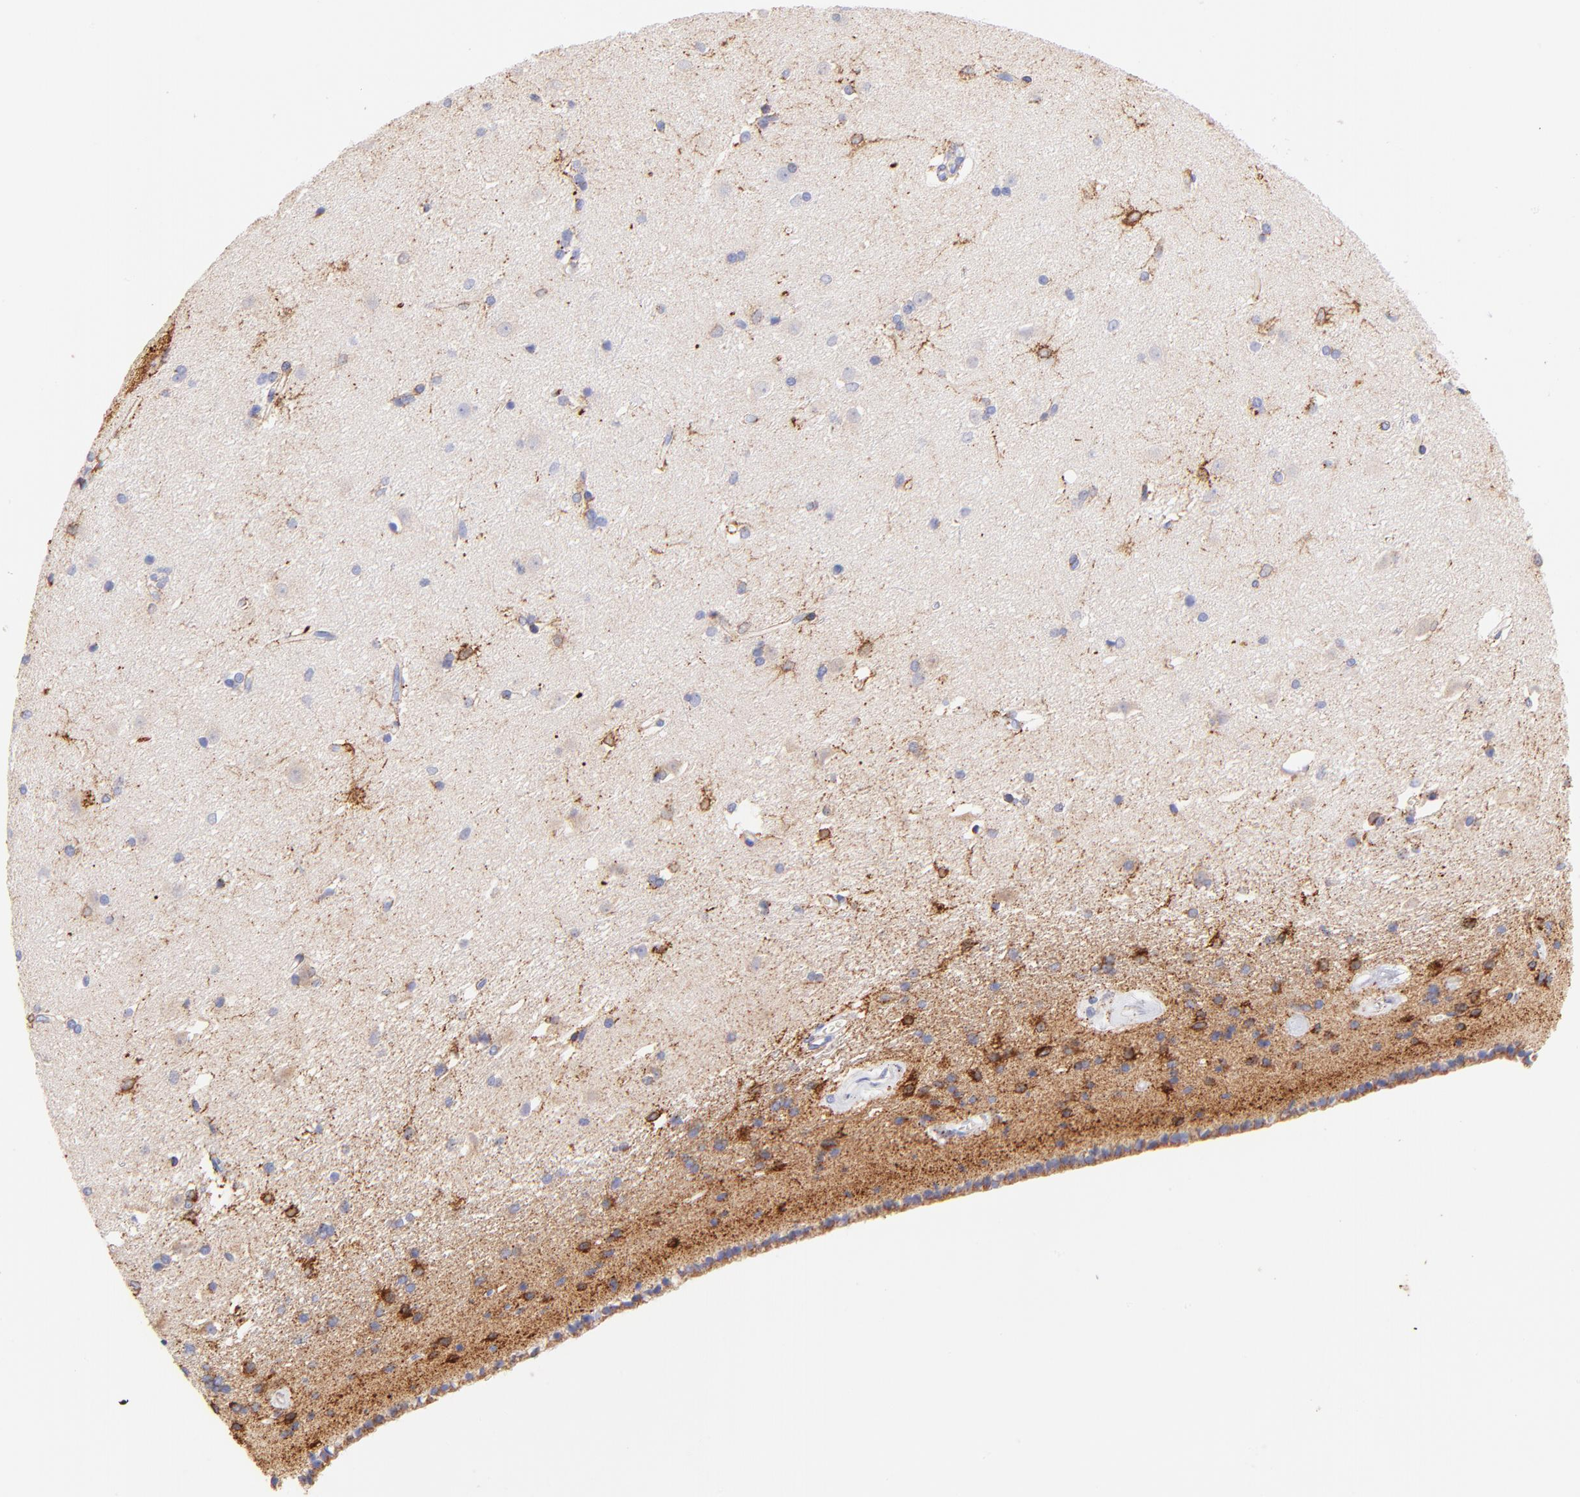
{"staining": {"intensity": "moderate", "quantity": "<25%", "location": "cytoplasmic/membranous"}, "tissue": "caudate", "cell_type": "Glial cells", "image_type": "normal", "snomed": [{"axis": "morphology", "description": "Normal tissue, NOS"}, {"axis": "topography", "description": "Lateral ventricle wall"}], "caption": "Brown immunohistochemical staining in normal caudate reveals moderate cytoplasmic/membranous expression in approximately <25% of glial cells.", "gene": "SPARC", "patient": {"sex": "female", "age": 19}}